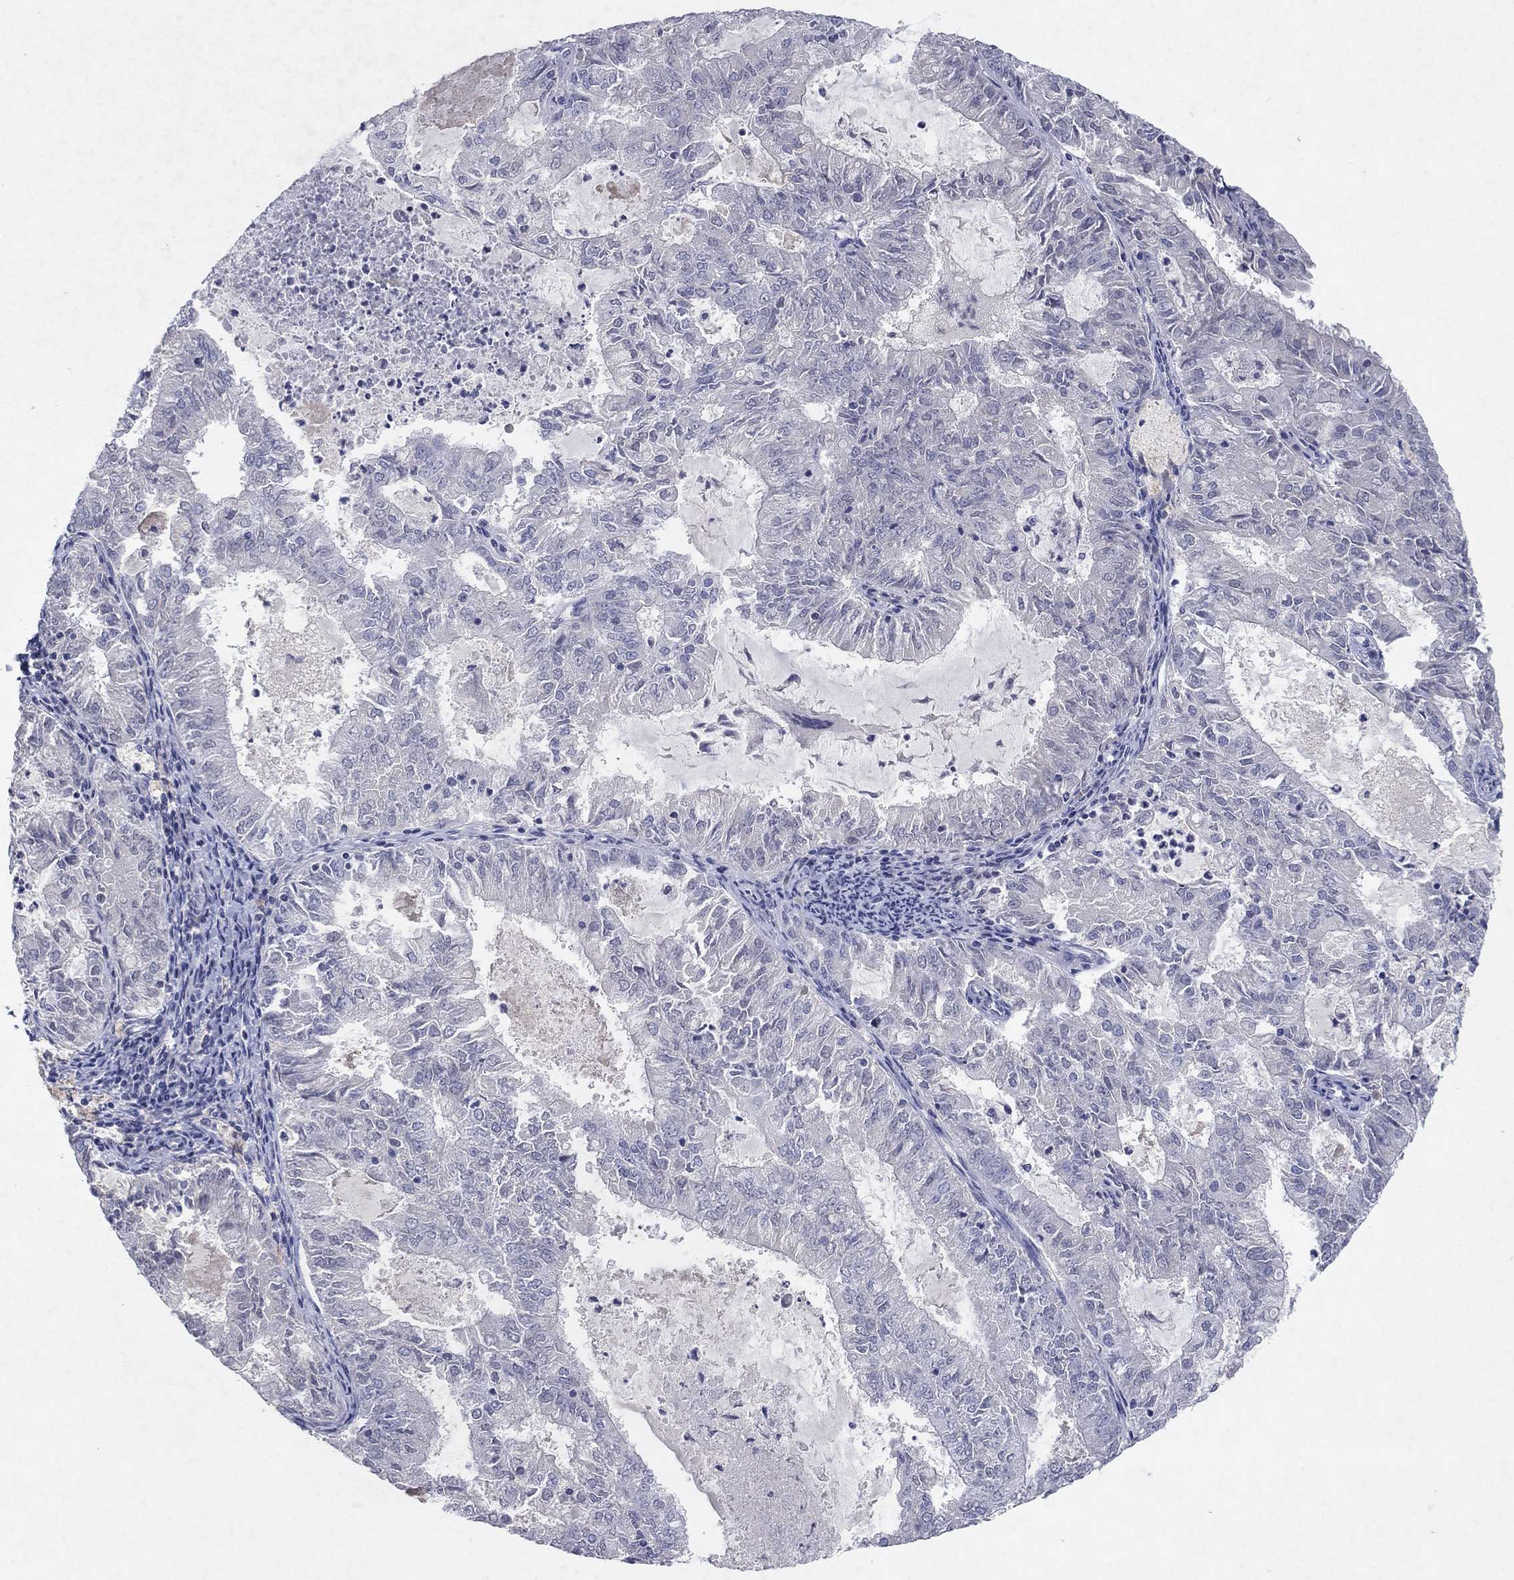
{"staining": {"intensity": "negative", "quantity": "none", "location": "none"}, "tissue": "endometrial cancer", "cell_type": "Tumor cells", "image_type": "cancer", "snomed": [{"axis": "morphology", "description": "Adenocarcinoma, NOS"}, {"axis": "topography", "description": "Endometrium"}], "caption": "Tumor cells show no significant protein staining in endometrial cancer (adenocarcinoma).", "gene": "KRT40", "patient": {"sex": "female", "age": 57}}